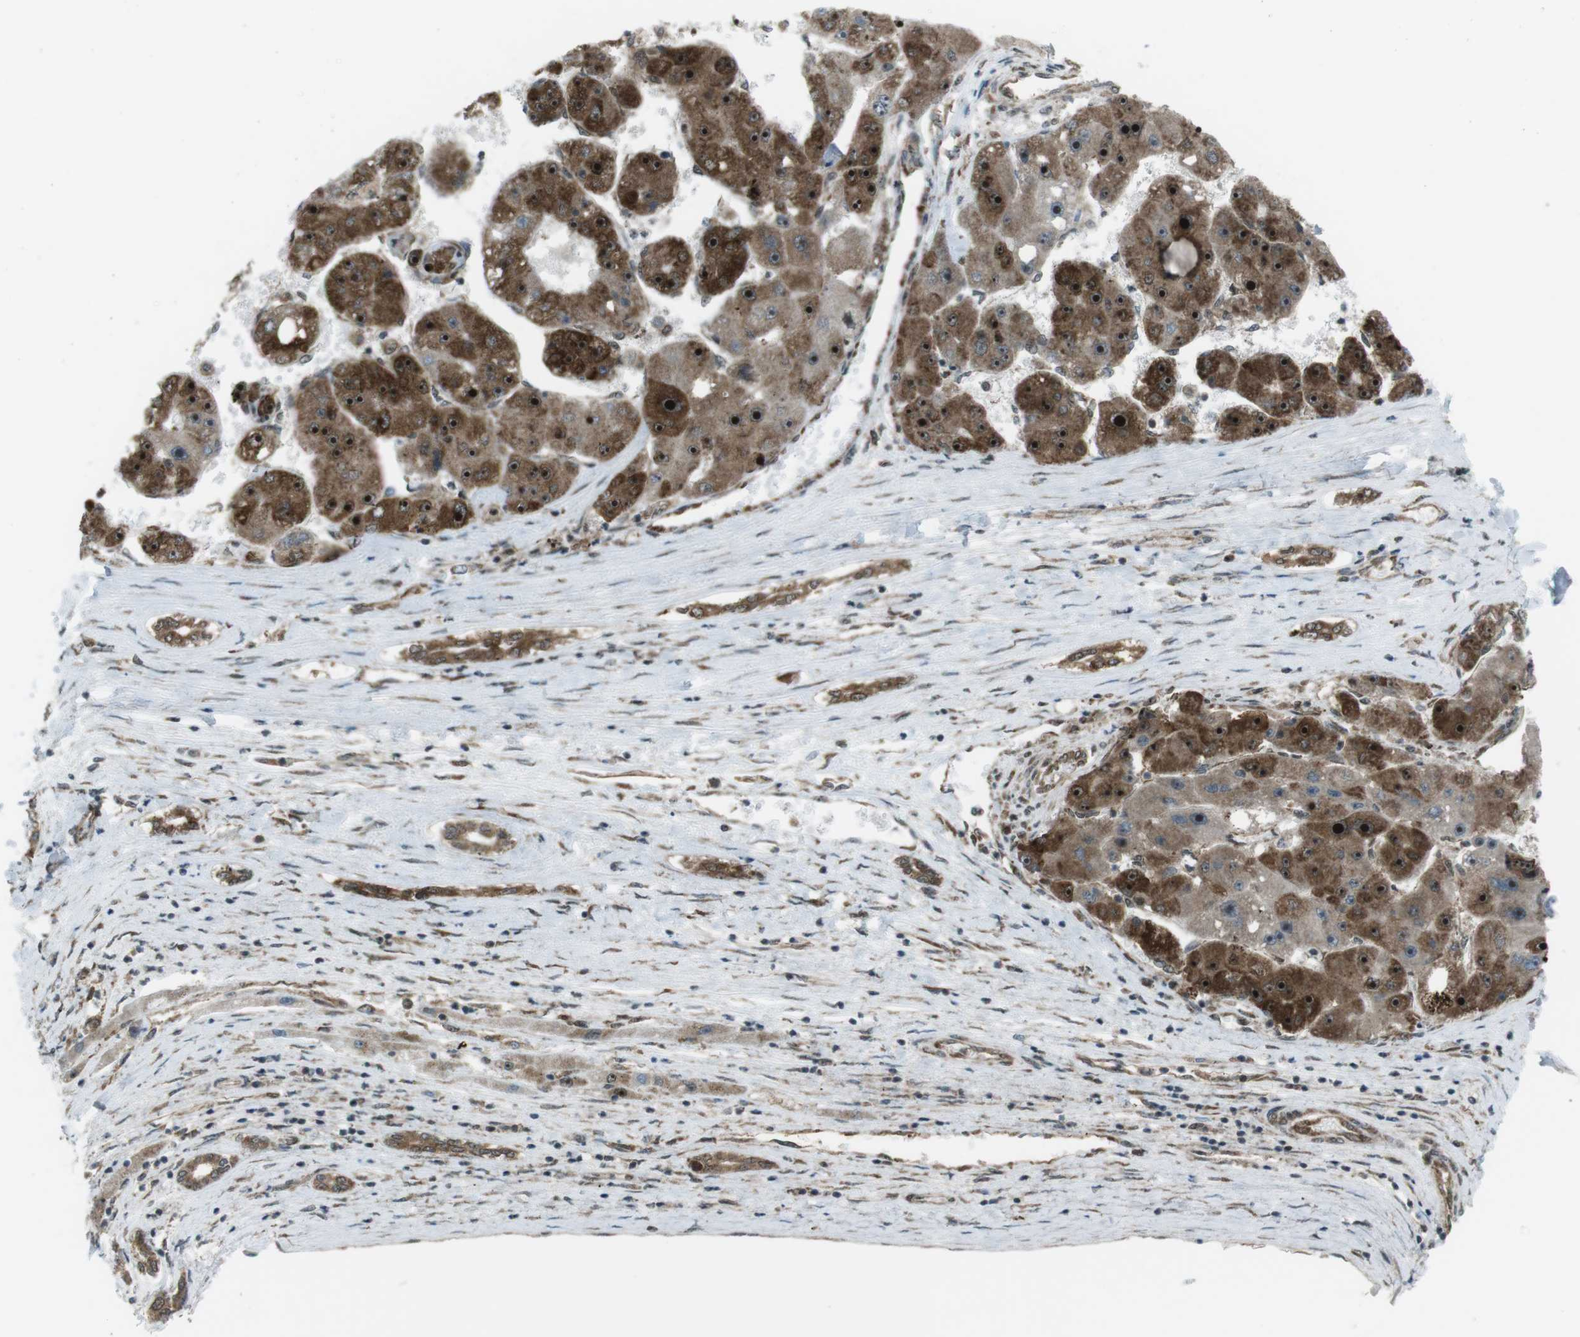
{"staining": {"intensity": "strong", "quantity": ">75%", "location": "cytoplasmic/membranous,nuclear"}, "tissue": "liver cancer", "cell_type": "Tumor cells", "image_type": "cancer", "snomed": [{"axis": "morphology", "description": "Carcinoma, Hepatocellular, NOS"}, {"axis": "topography", "description": "Liver"}], "caption": "The micrograph shows immunohistochemical staining of hepatocellular carcinoma (liver). There is strong cytoplasmic/membranous and nuclear expression is identified in approximately >75% of tumor cells.", "gene": "CSNK1D", "patient": {"sex": "female", "age": 61}}